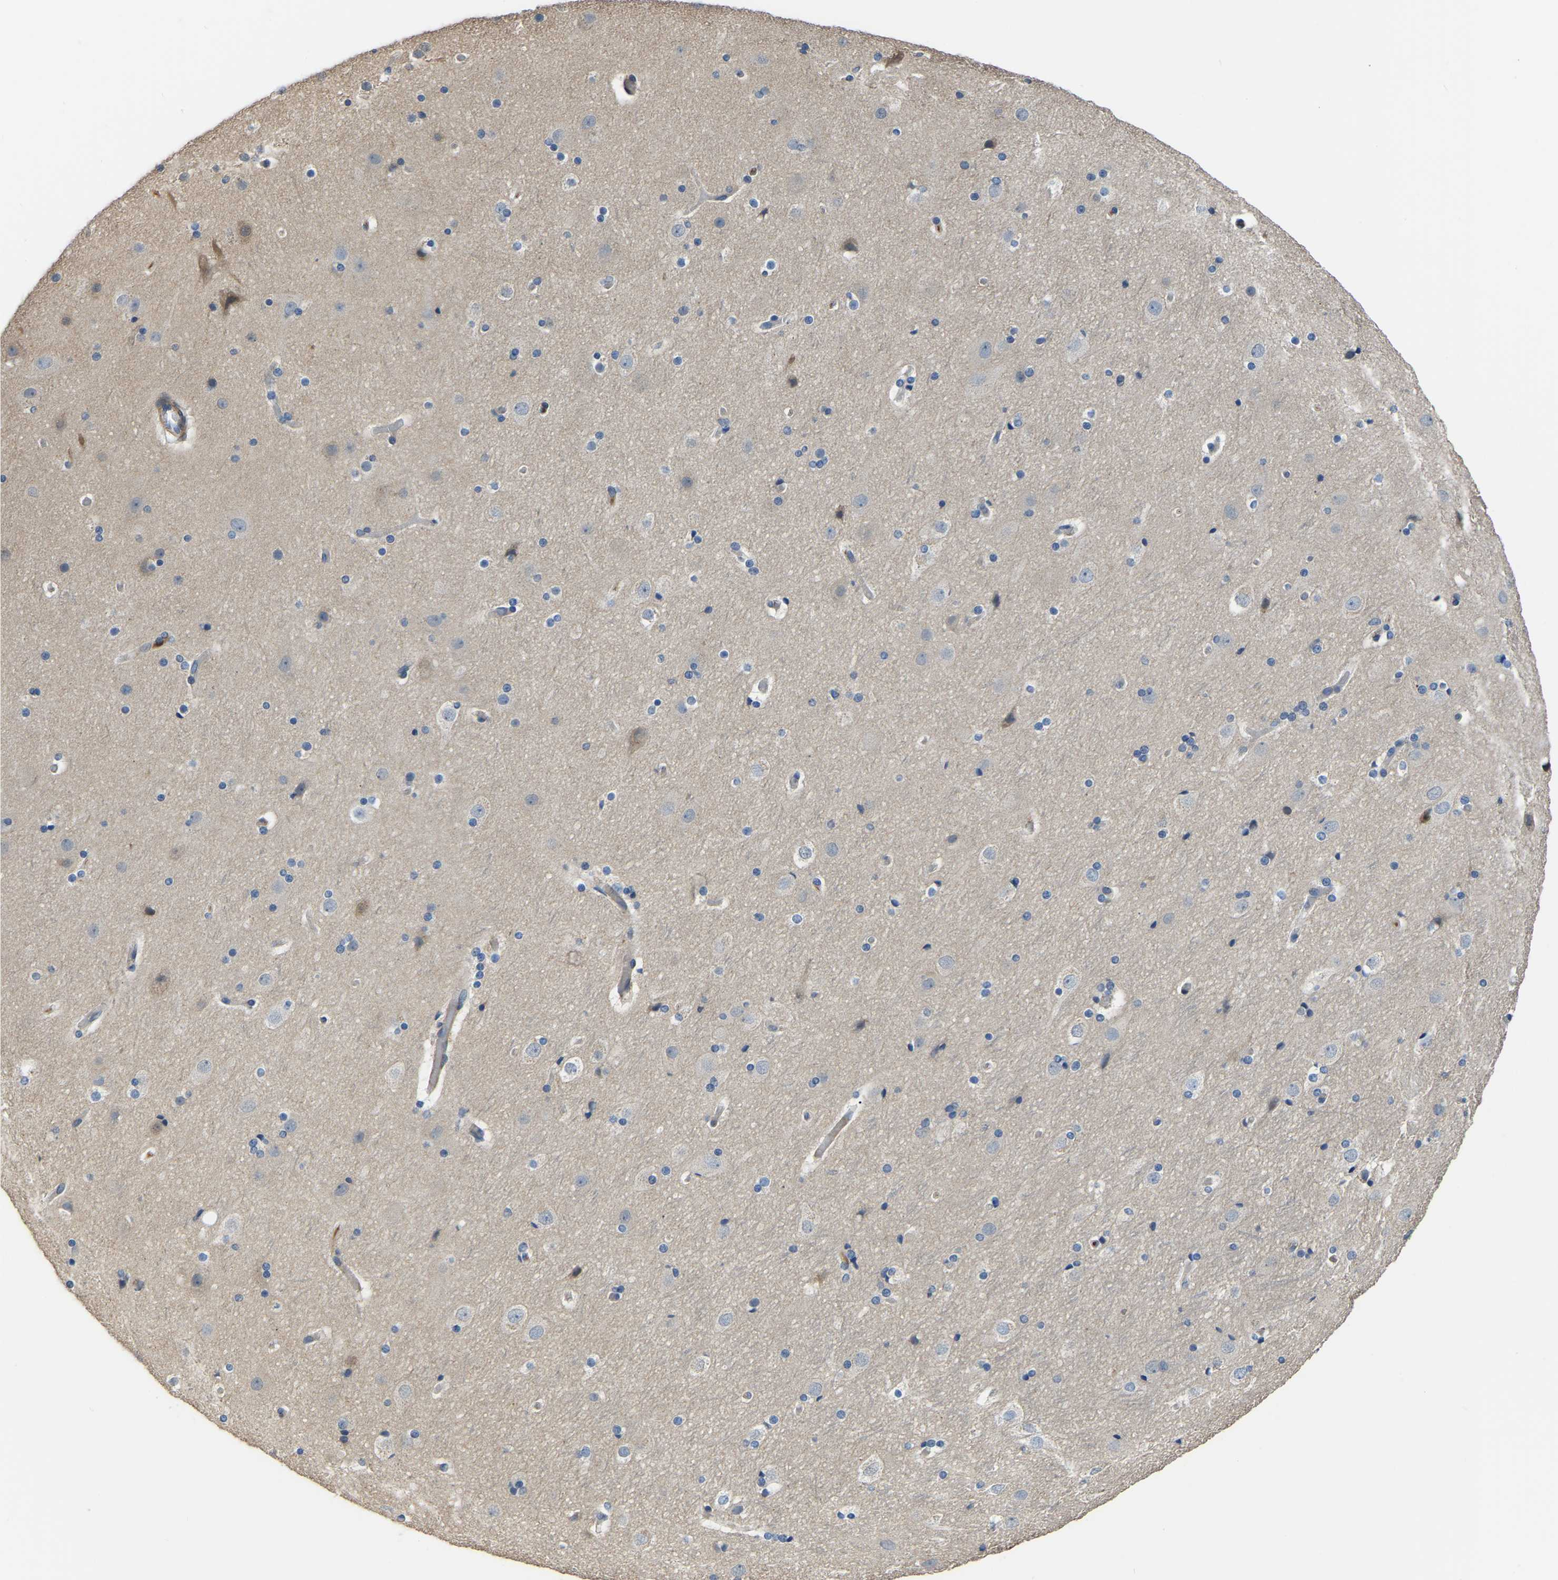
{"staining": {"intensity": "moderate", "quantity": "25%-75%", "location": "cytoplasmic/membranous"}, "tissue": "cerebral cortex", "cell_type": "Endothelial cells", "image_type": "normal", "snomed": [{"axis": "morphology", "description": "Normal tissue, NOS"}, {"axis": "topography", "description": "Cerebral cortex"}], "caption": "Protein expression analysis of benign cerebral cortex reveals moderate cytoplasmic/membranous staining in approximately 25%-75% of endothelial cells.", "gene": "HIGD2B", "patient": {"sex": "male", "age": 57}}